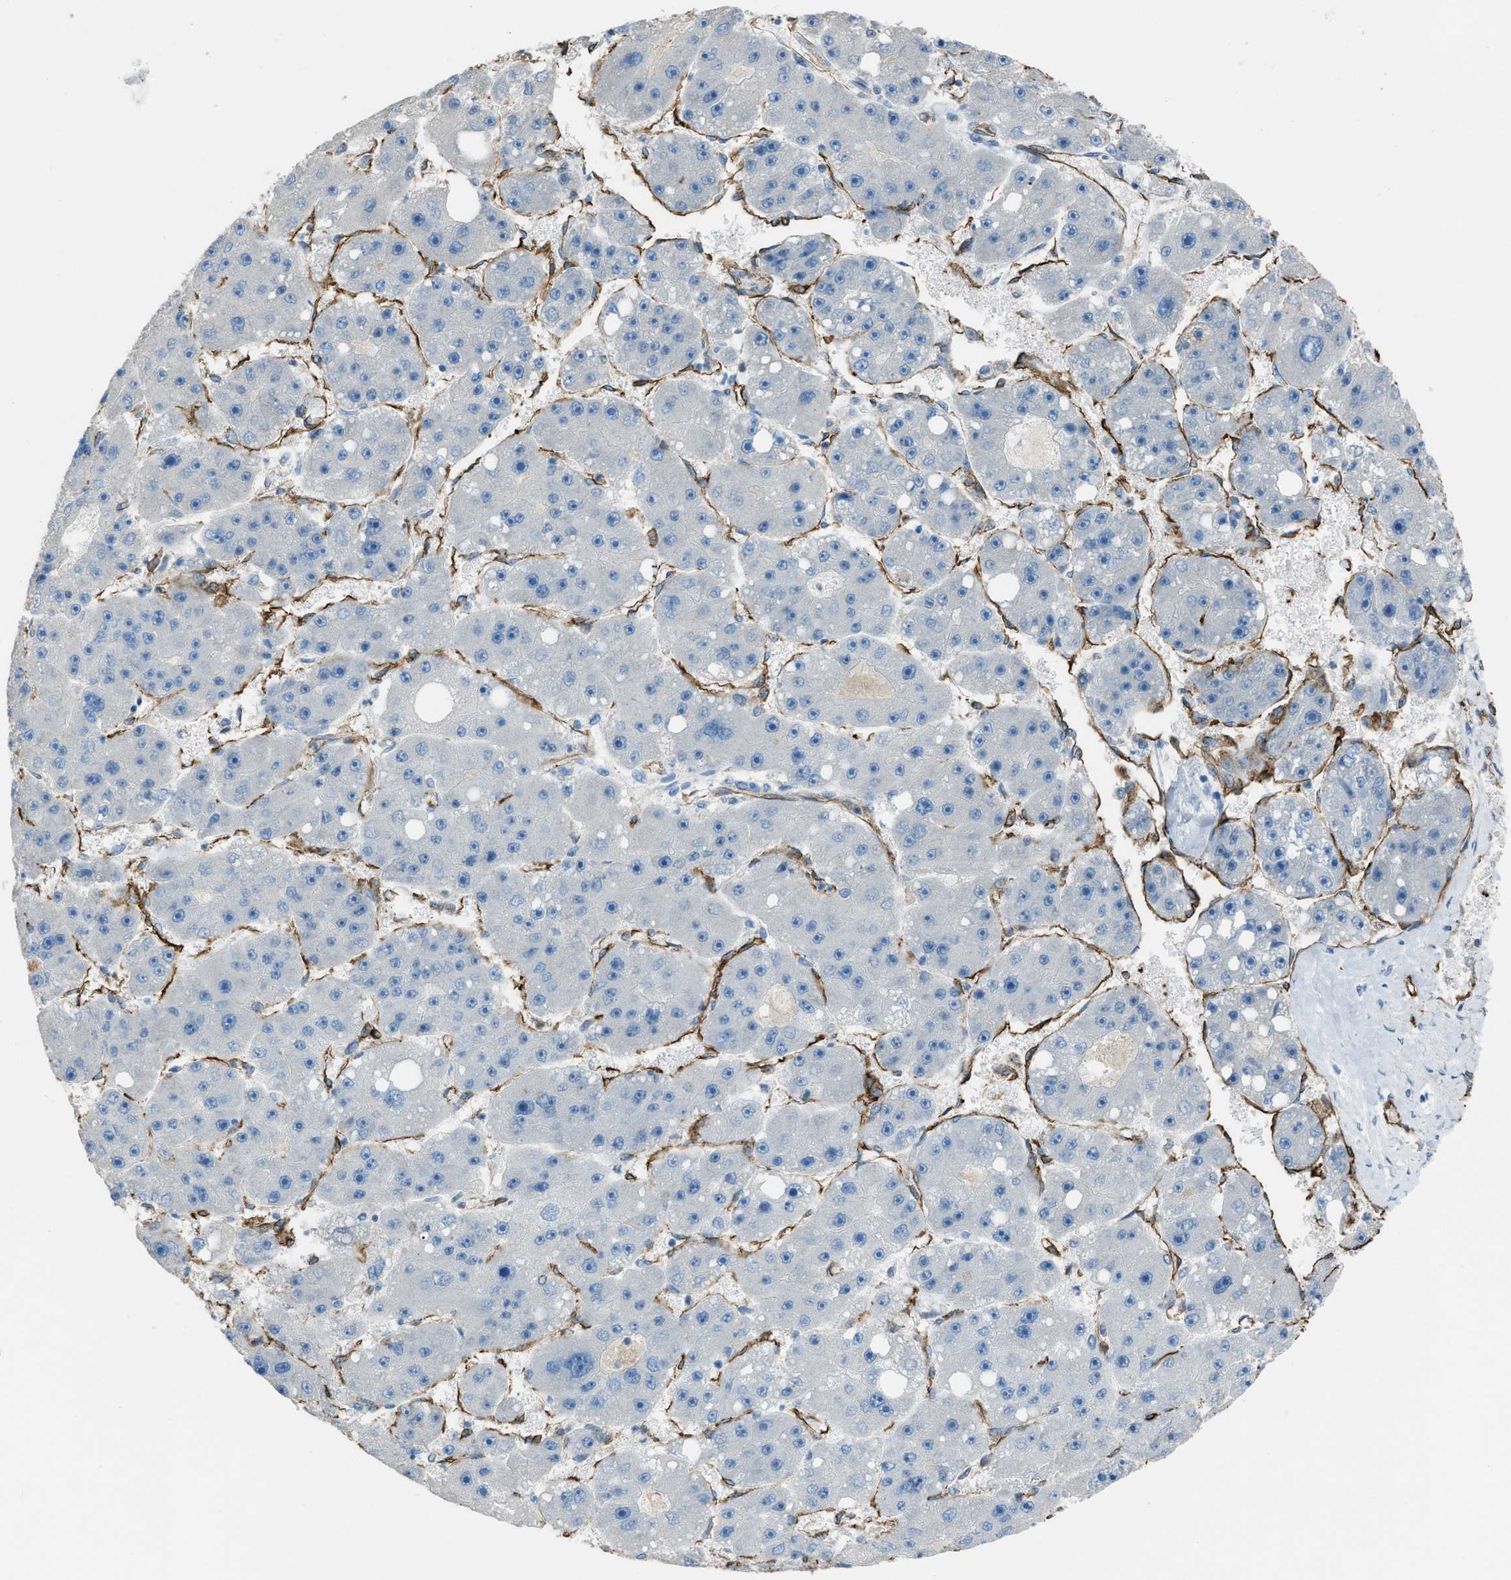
{"staining": {"intensity": "negative", "quantity": "none", "location": "none"}, "tissue": "liver cancer", "cell_type": "Tumor cells", "image_type": "cancer", "snomed": [{"axis": "morphology", "description": "Carcinoma, Hepatocellular, NOS"}, {"axis": "topography", "description": "Liver"}], "caption": "Tumor cells show no significant staining in liver cancer.", "gene": "SLC22A15", "patient": {"sex": "female", "age": 61}}